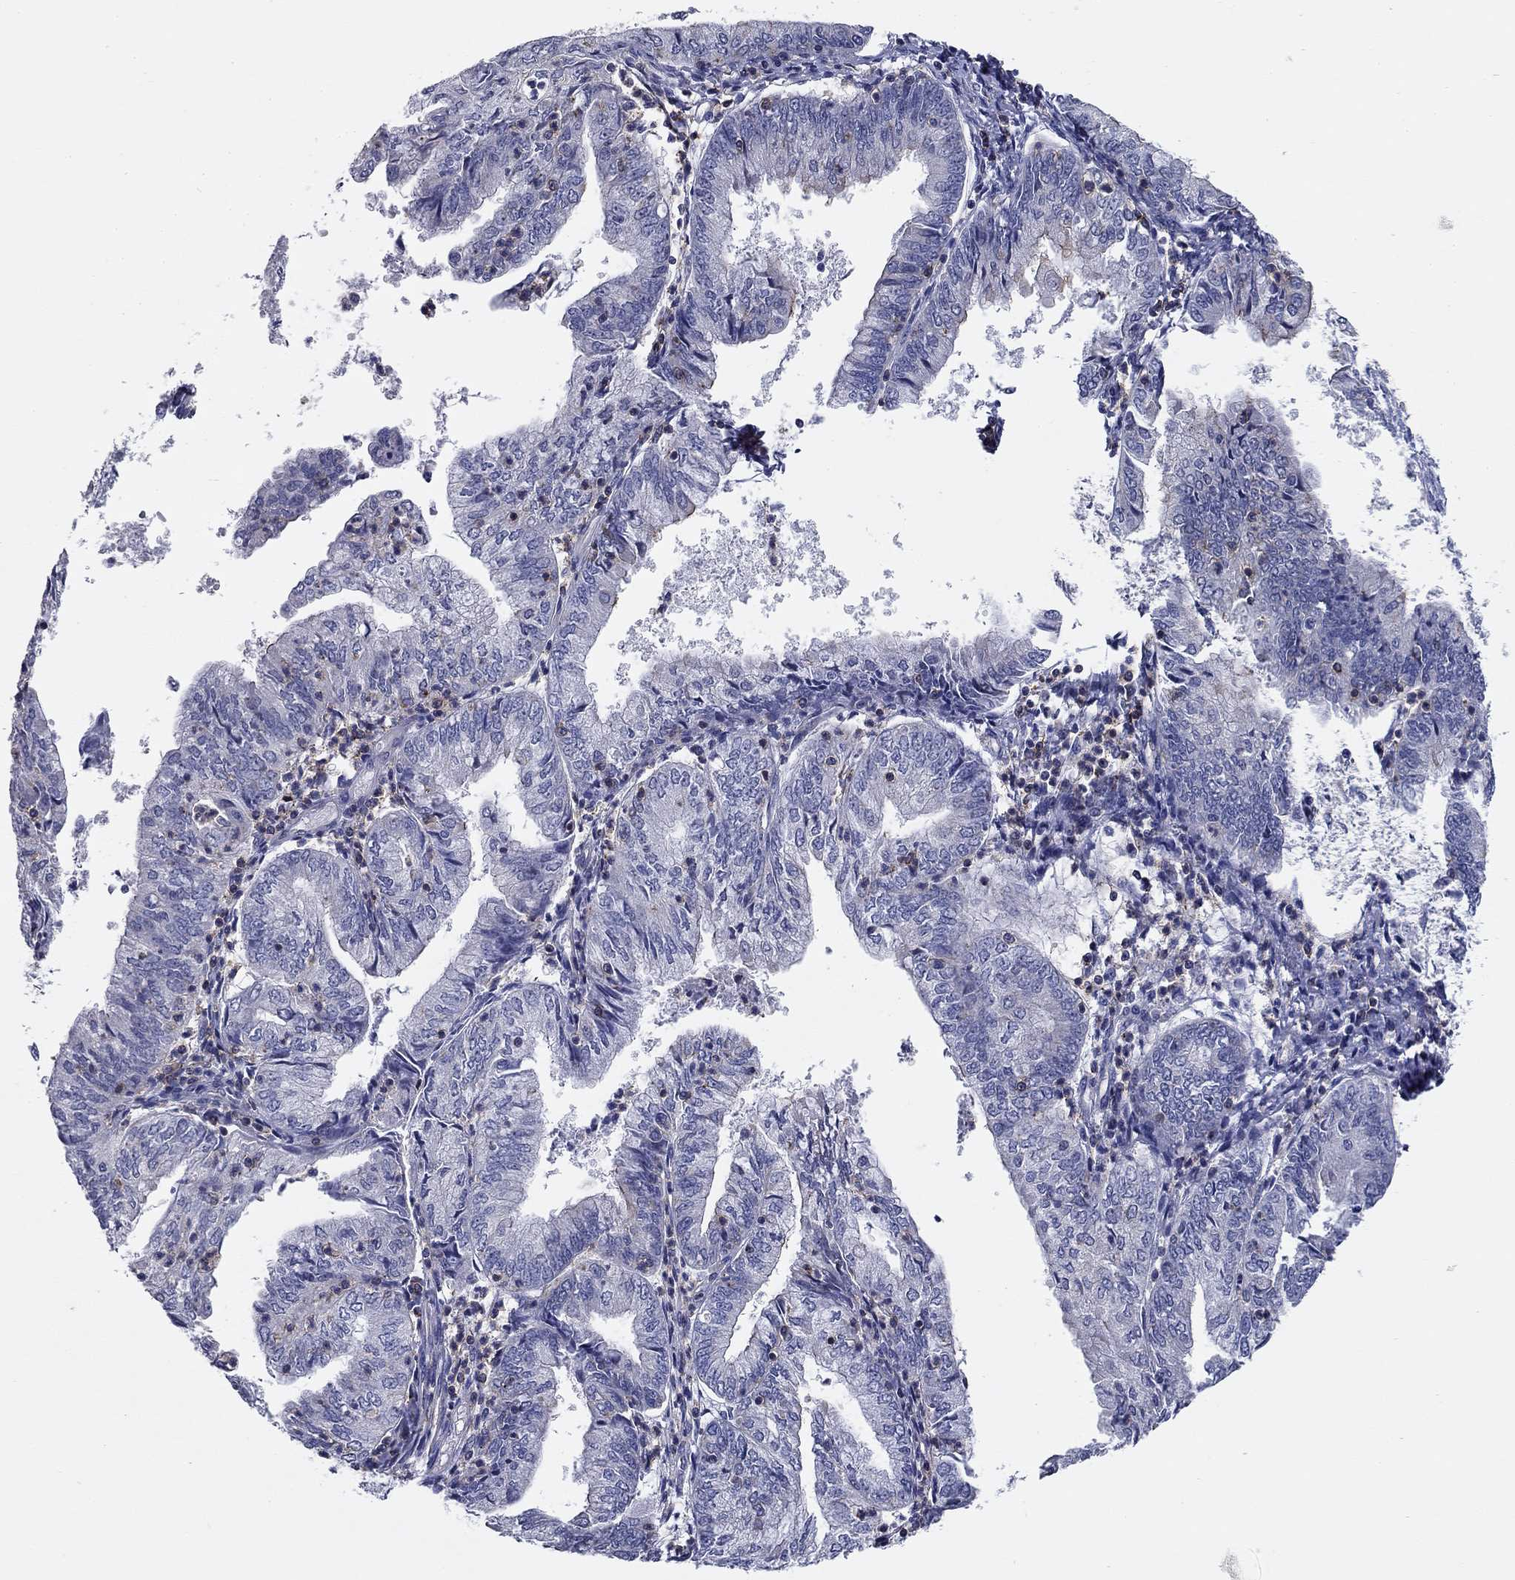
{"staining": {"intensity": "strong", "quantity": "<25%", "location": "cytoplasmic/membranous"}, "tissue": "endometrial cancer", "cell_type": "Tumor cells", "image_type": "cancer", "snomed": [{"axis": "morphology", "description": "Adenocarcinoma, NOS"}, {"axis": "topography", "description": "Endometrium"}], "caption": "Tumor cells reveal medium levels of strong cytoplasmic/membranous expression in about <25% of cells in human adenocarcinoma (endometrial). The staining was performed using DAB (3,3'-diaminobenzidine) to visualize the protein expression in brown, while the nuclei were stained in blue with hematoxylin (Magnification: 20x).", "gene": "SIT1", "patient": {"sex": "female", "age": 55}}